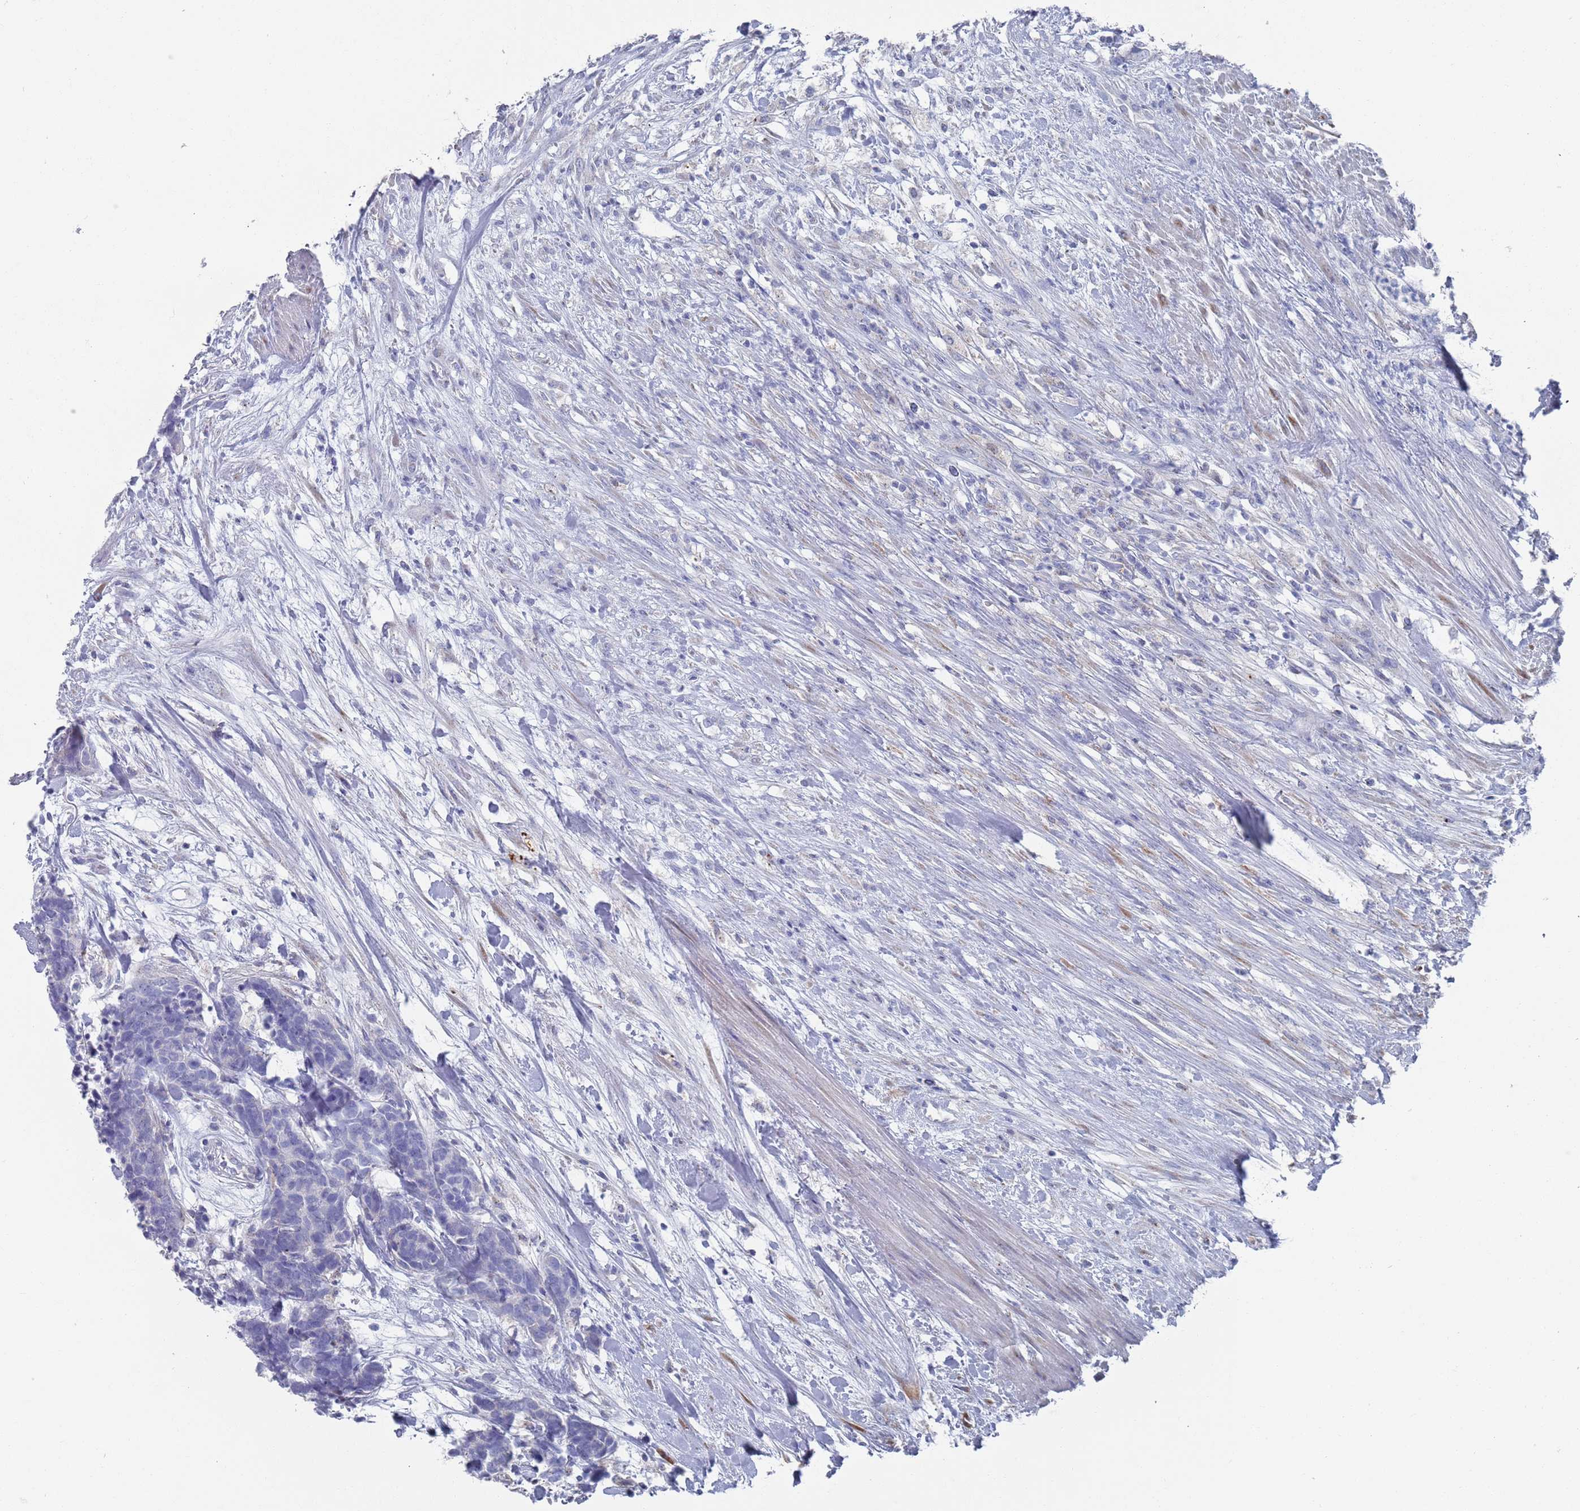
{"staining": {"intensity": "negative", "quantity": "none", "location": "none"}, "tissue": "carcinoid", "cell_type": "Tumor cells", "image_type": "cancer", "snomed": [{"axis": "morphology", "description": "Carcinoma, NOS"}, {"axis": "morphology", "description": "Carcinoid, malignant, NOS"}, {"axis": "topography", "description": "Prostate"}], "caption": "IHC histopathology image of carcinoid stained for a protein (brown), which demonstrates no staining in tumor cells.", "gene": "MAT1A", "patient": {"sex": "male", "age": 57}}